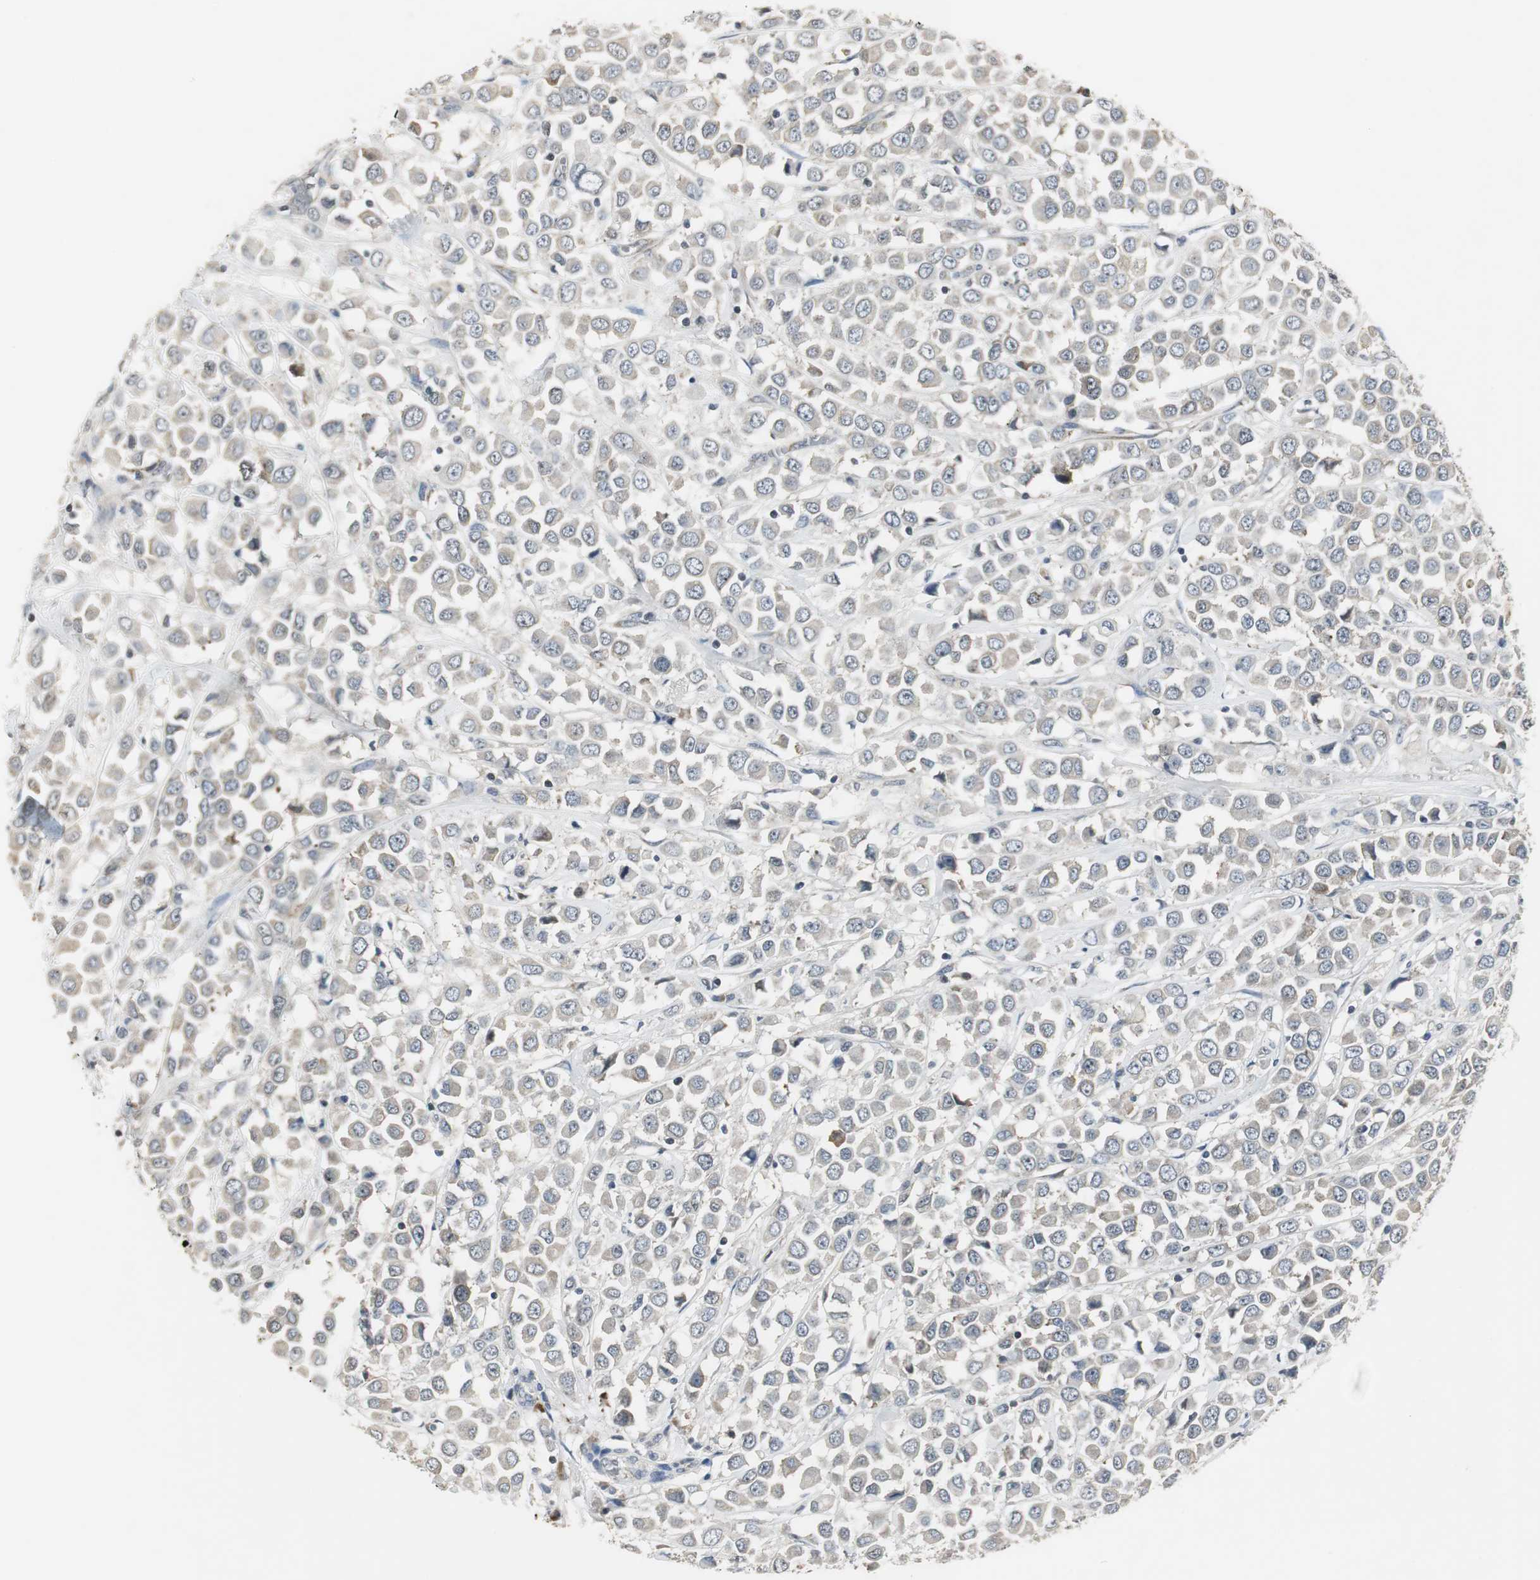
{"staining": {"intensity": "weak", "quantity": "25%-75%", "location": "cytoplasmic/membranous"}, "tissue": "breast cancer", "cell_type": "Tumor cells", "image_type": "cancer", "snomed": [{"axis": "morphology", "description": "Duct carcinoma"}, {"axis": "topography", "description": "Breast"}], "caption": "Immunohistochemistry (IHC) histopathology image of neoplastic tissue: breast cancer (intraductal carcinoma) stained using IHC exhibits low levels of weak protein expression localized specifically in the cytoplasmic/membranous of tumor cells, appearing as a cytoplasmic/membranous brown color.", "gene": "CCT5", "patient": {"sex": "female", "age": 61}}